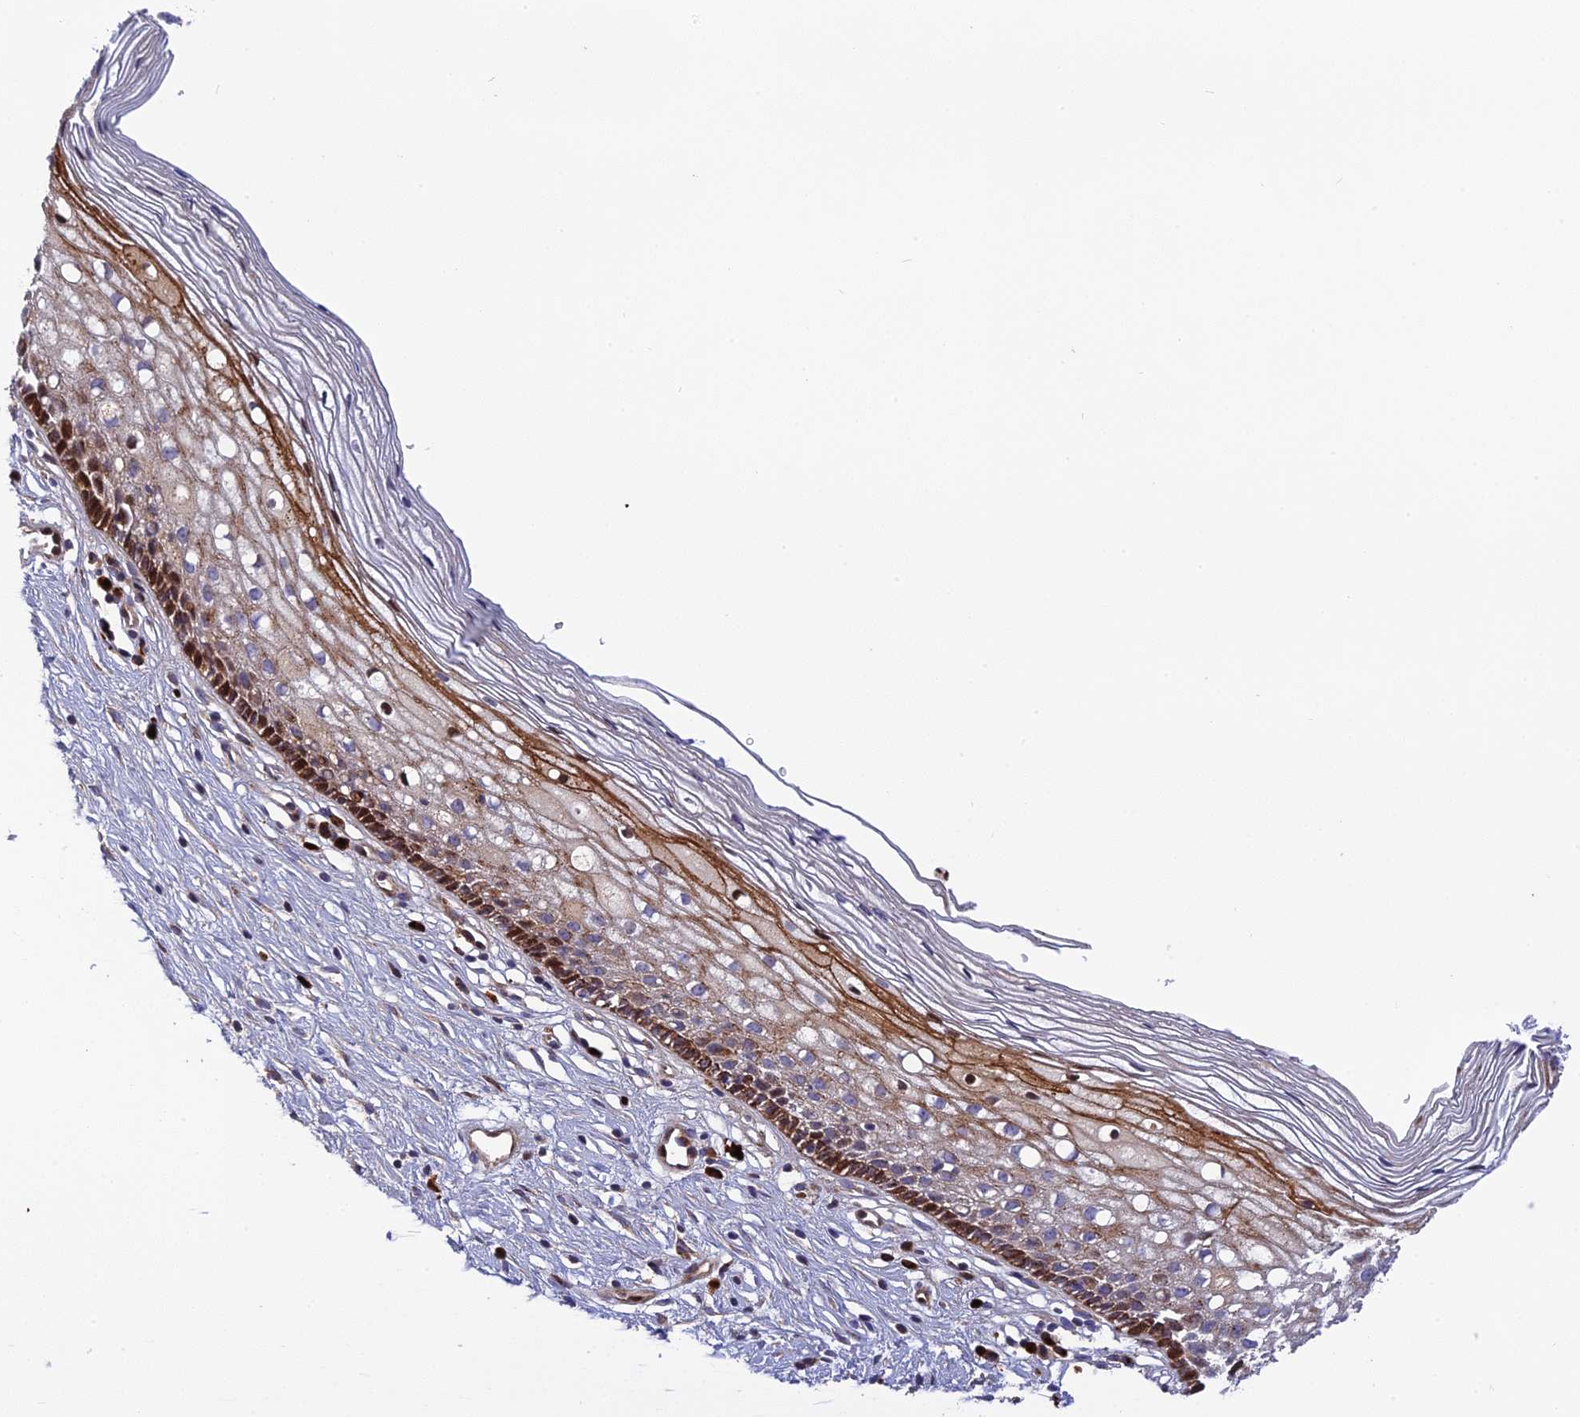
{"staining": {"intensity": "moderate", "quantity": "<25%", "location": "cytoplasmic/membranous"}, "tissue": "cervix", "cell_type": "Glandular cells", "image_type": "normal", "snomed": [{"axis": "morphology", "description": "Normal tissue, NOS"}, {"axis": "topography", "description": "Cervix"}], "caption": "Approximately <25% of glandular cells in benign cervix exhibit moderate cytoplasmic/membranous protein staining as visualized by brown immunohistochemical staining.", "gene": "CPSF4L", "patient": {"sex": "female", "age": 27}}